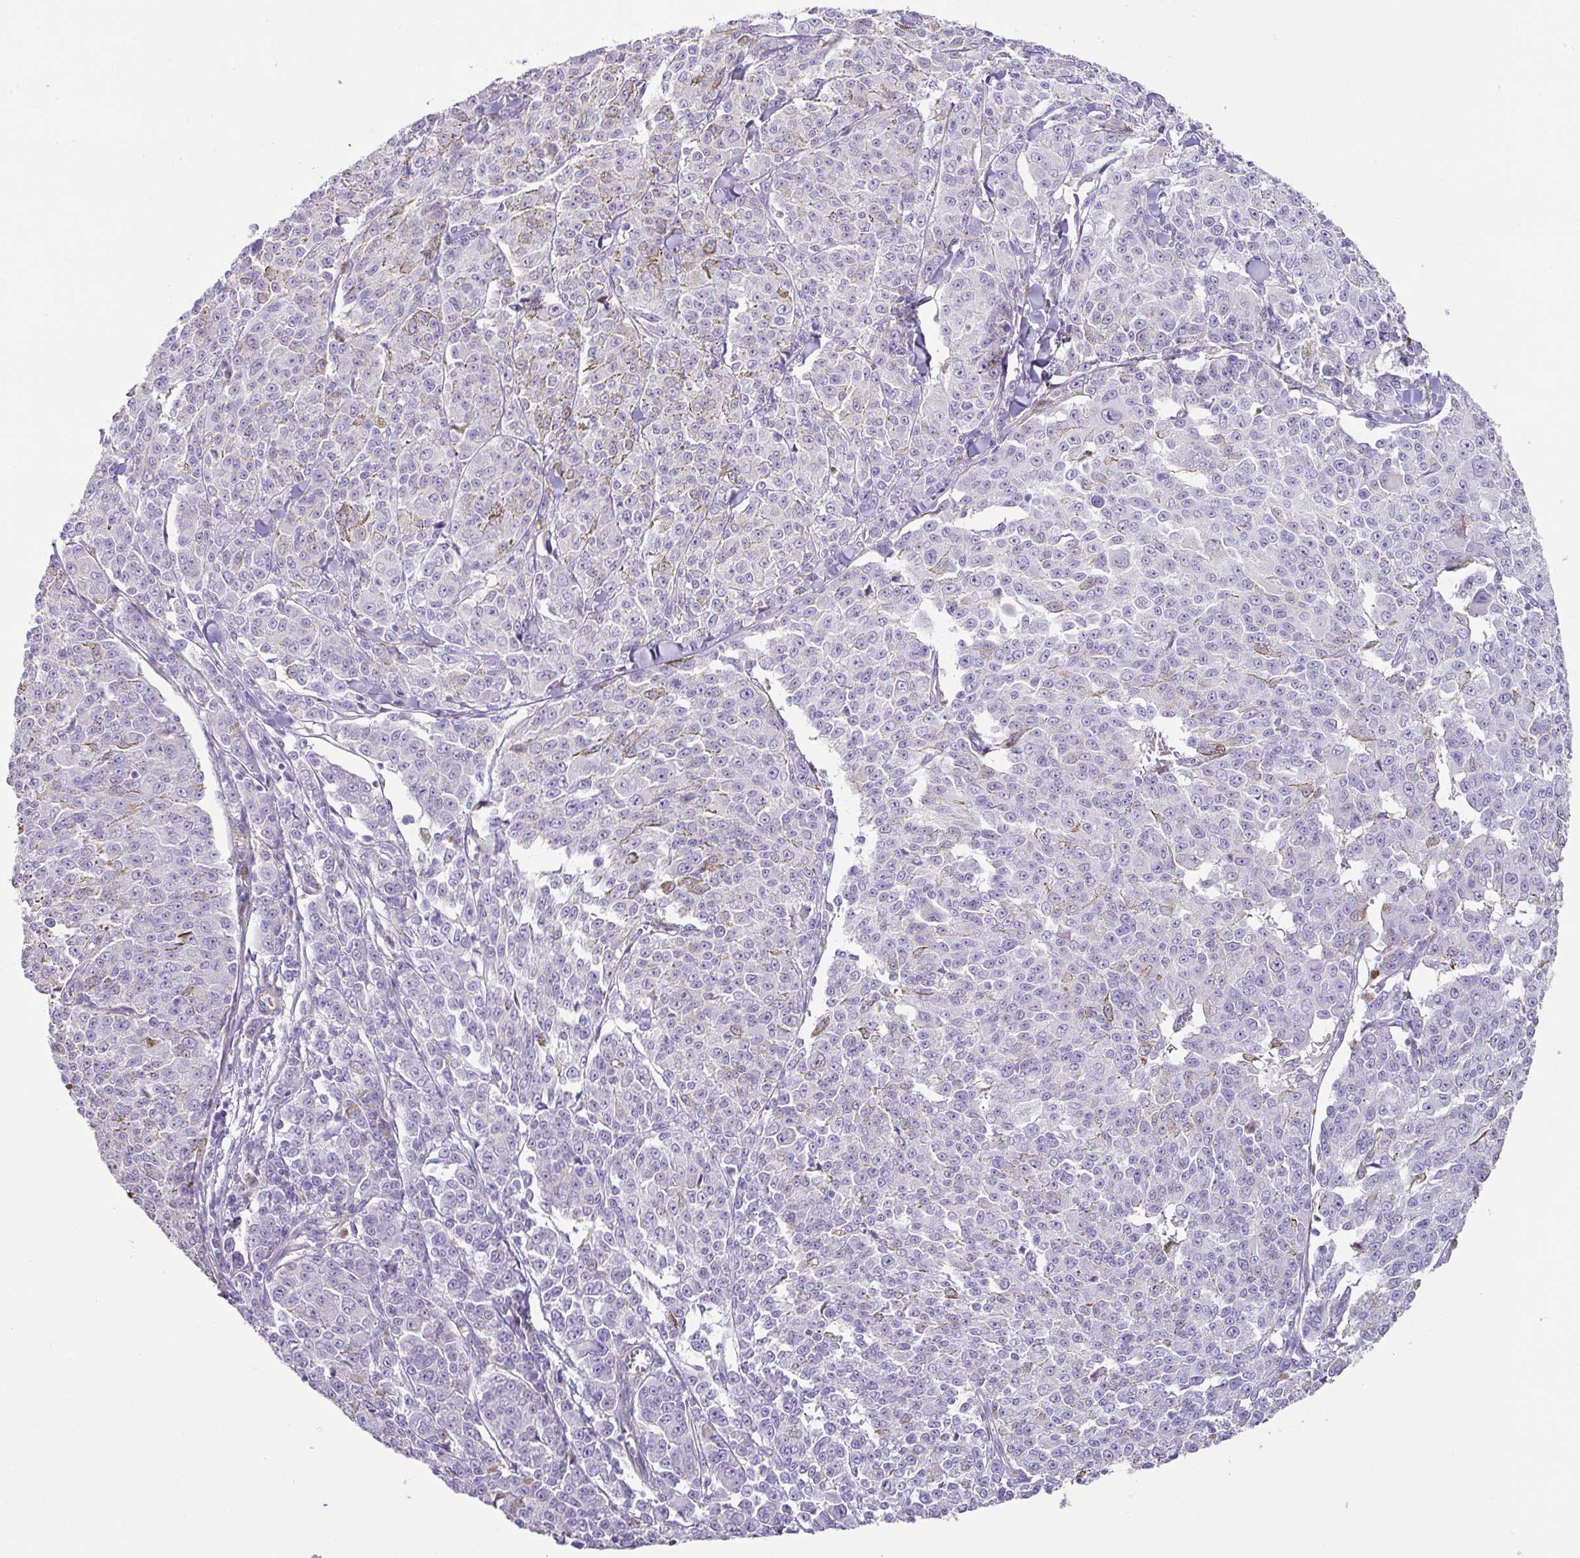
{"staining": {"intensity": "negative", "quantity": "none", "location": "none"}, "tissue": "melanoma", "cell_type": "Tumor cells", "image_type": "cancer", "snomed": [{"axis": "morphology", "description": "Malignant melanoma, NOS"}, {"axis": "topography", "description": "Skin"}], "caption": "Malignant melanoma was stained to show a protein in brown. There is no significant positivity in tumor cells. (DAB (3,3'-diaminobenzidine) IHC, high magnification).", "gene": "OR52N1", "patient": {"sex": "female", "age": 52}}